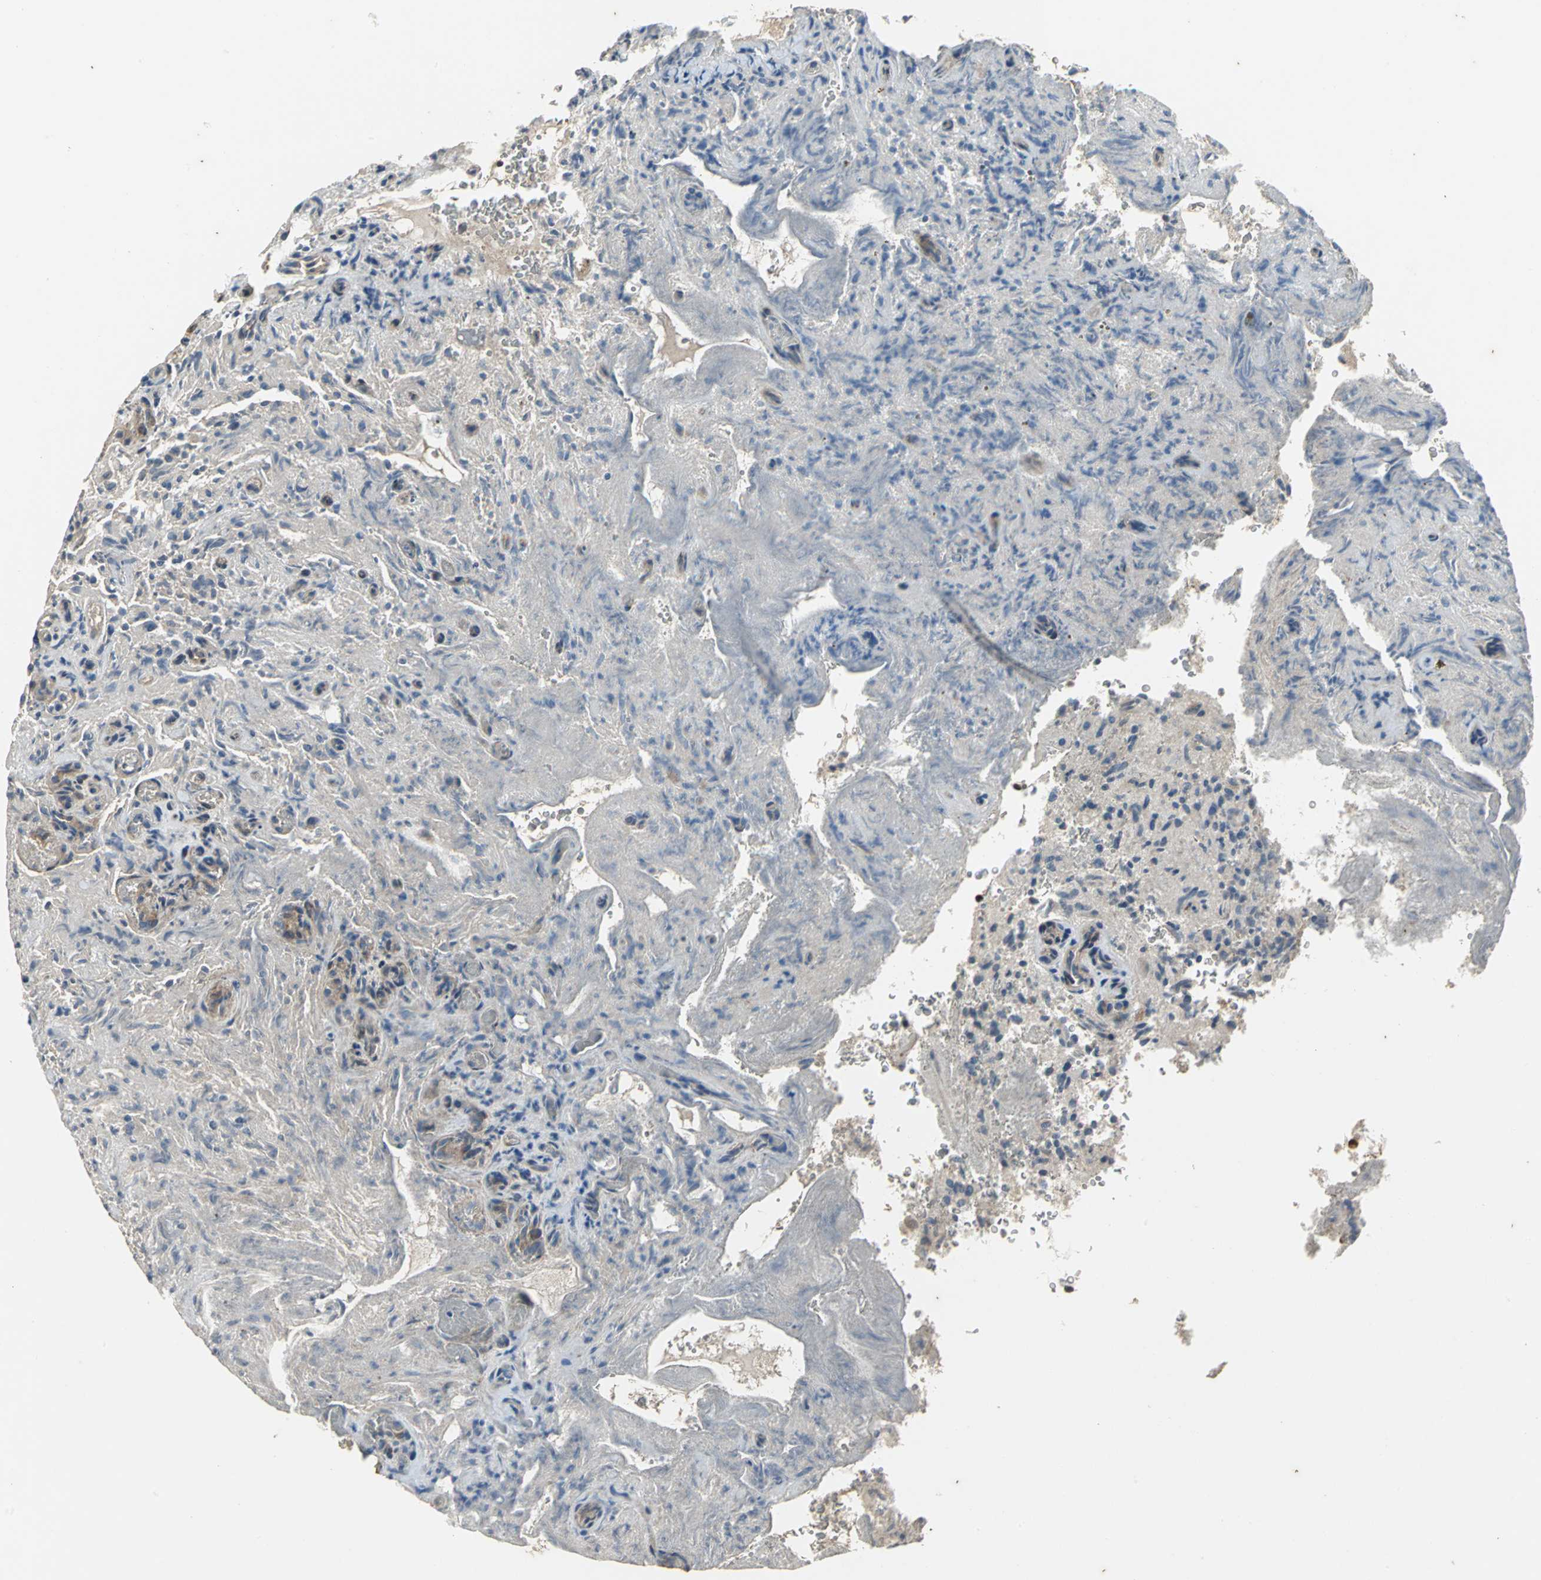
{"staining": {"intensity": "negative", "quantity": "none", "location": "none"}, "tissue": "glioma", "cell_type": "Tumor cells", "image_type": "cancer", "snomed": [{"axis": "morphology", "description": "Normal tissue, NOS"}, {"axis": "morphology", "description": "Glioma, malignant, High grade"}, {"axis": "topography", "description": "Cerebral cortex"}], "caption": "Tumor cells are negative for brown protein staining in malignant high-grade glioma.", "gene": "NOTCH3", "patient": {"sex": "male", "age": 75}}